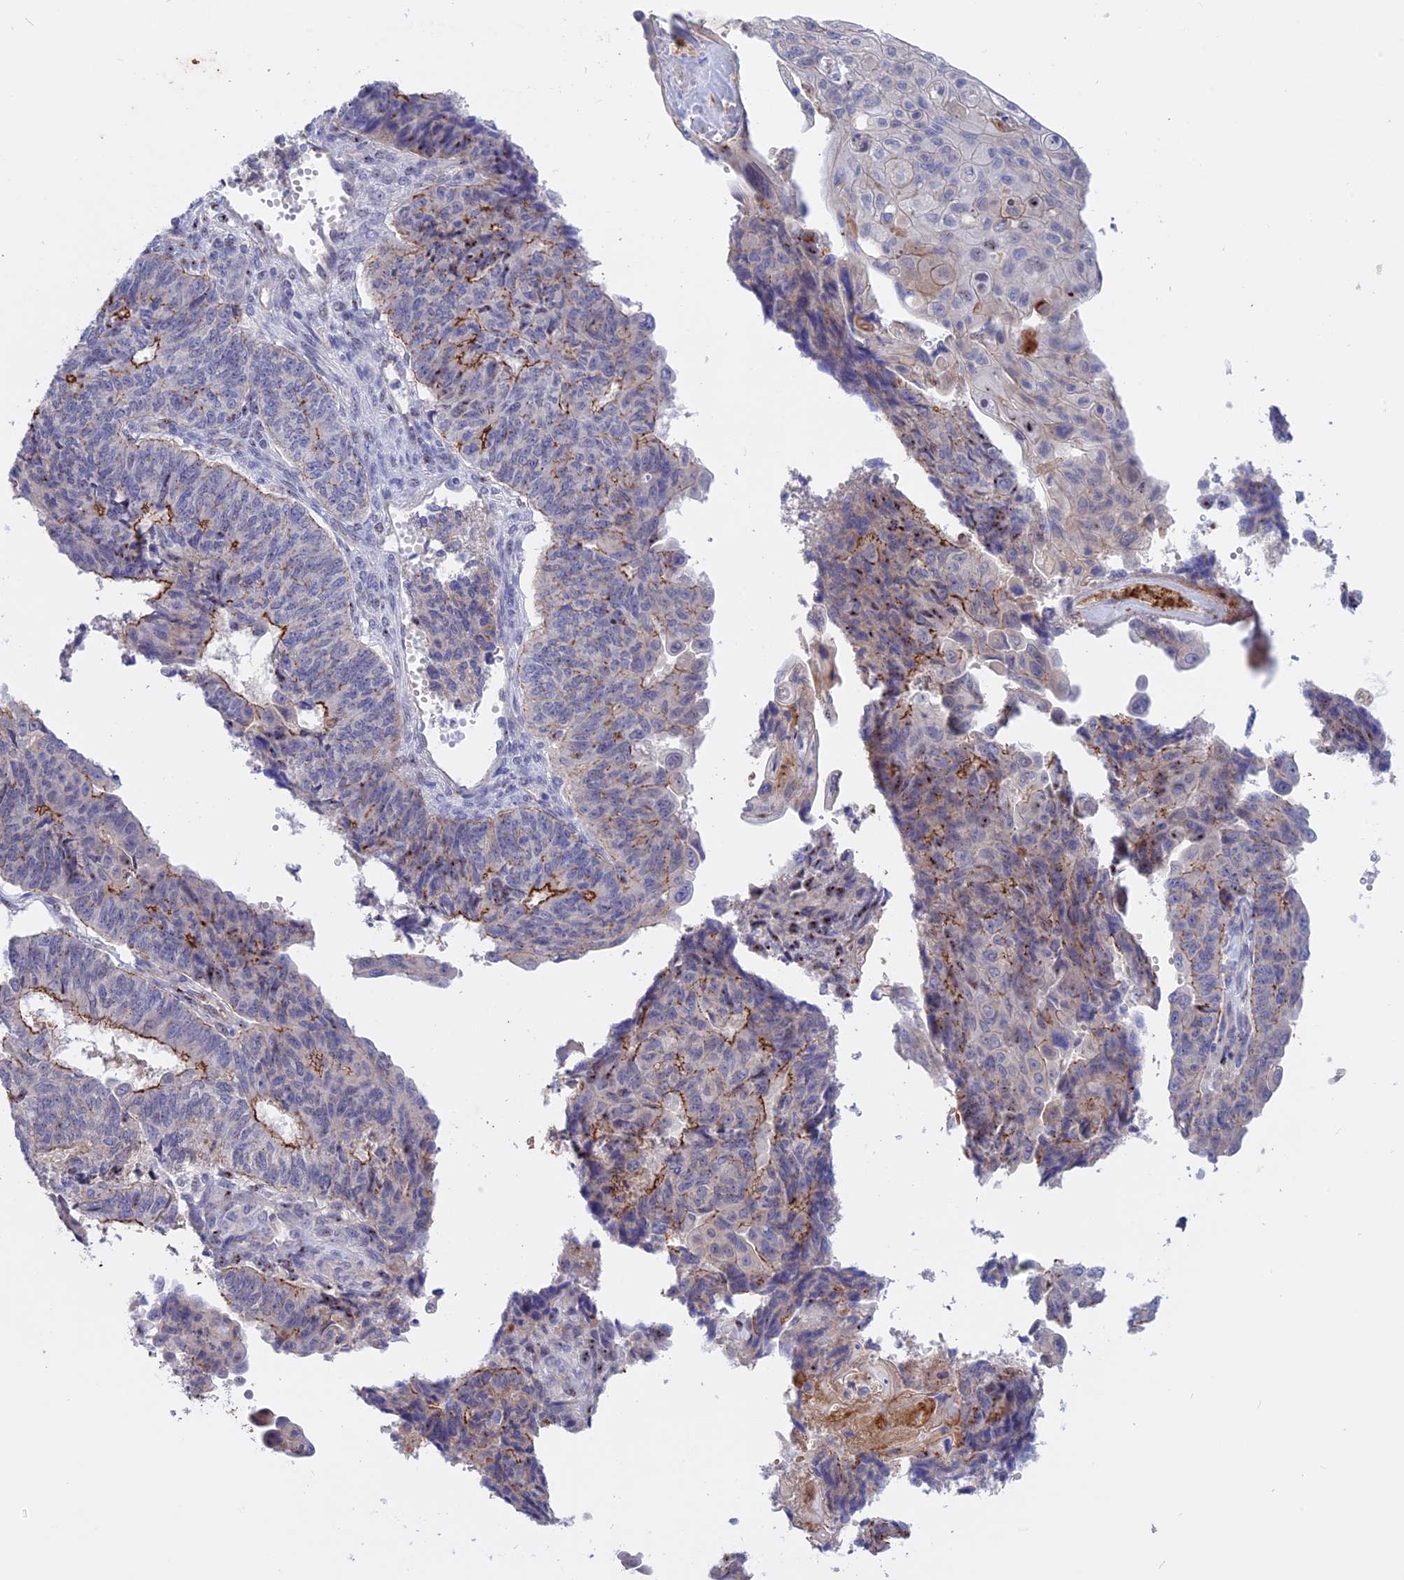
{"staining": {"intensity": "moderate", "quantity": "<25%", "location": "cytoplasmic/membranous"}, "tissue": "endometrial cancer", "cell_type": "Tumor cells", "image_type": "cancer", "snomed": [{"axis": "morphology", "description": "Adenocarcinoma, NOS"}, {"axis": "topography", "description": "Endometrium"}], "caption": "Endometrial cancer stained for a protein reveals moderate cytoplasmic/membranous positivity in tumor cells. The protein is stained brown, and the nuclei are stained in blue (DAB IHC with brightfield microscopy, high magnification).", "gene": "GK5", "patient": {"sex": "female", "age": 32}}